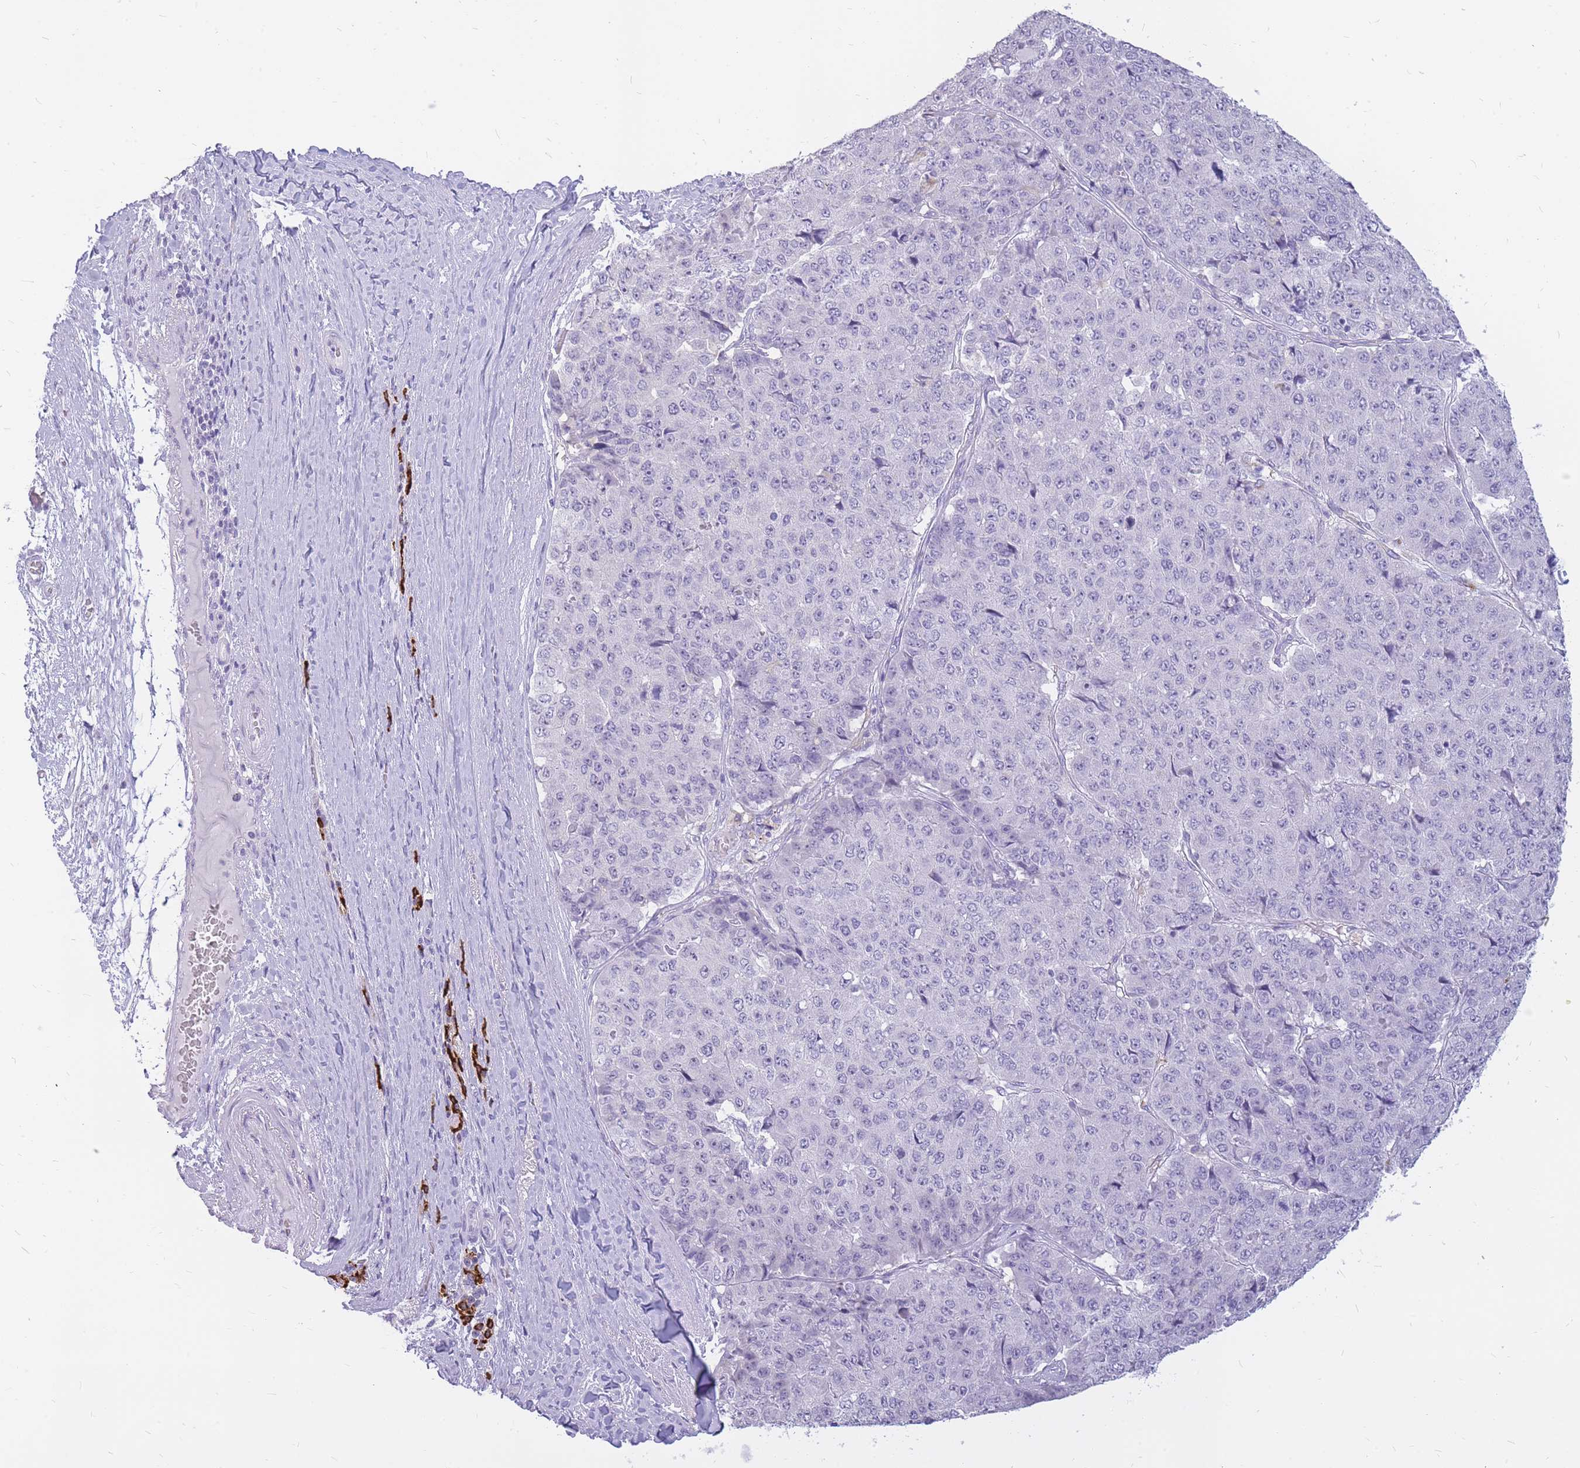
{"staining": {"intensity": "negative", "quantity": "none", "location": "none"}, "tissue": "pancreatic cancer", "cell_type": "Tumor cells", "image_type": "cancer", "snomed": [{"axis": "morphology", "description": "Adenocarcinoma, NOS"}, {"axis": "topography", "description": "Pancreas"}], "caption": "Tumor cells are negative for protein expression in human adenocarcinoma (pancreatic).", "gene": "INS", "patient": {"sex": "male", "age": 50}}